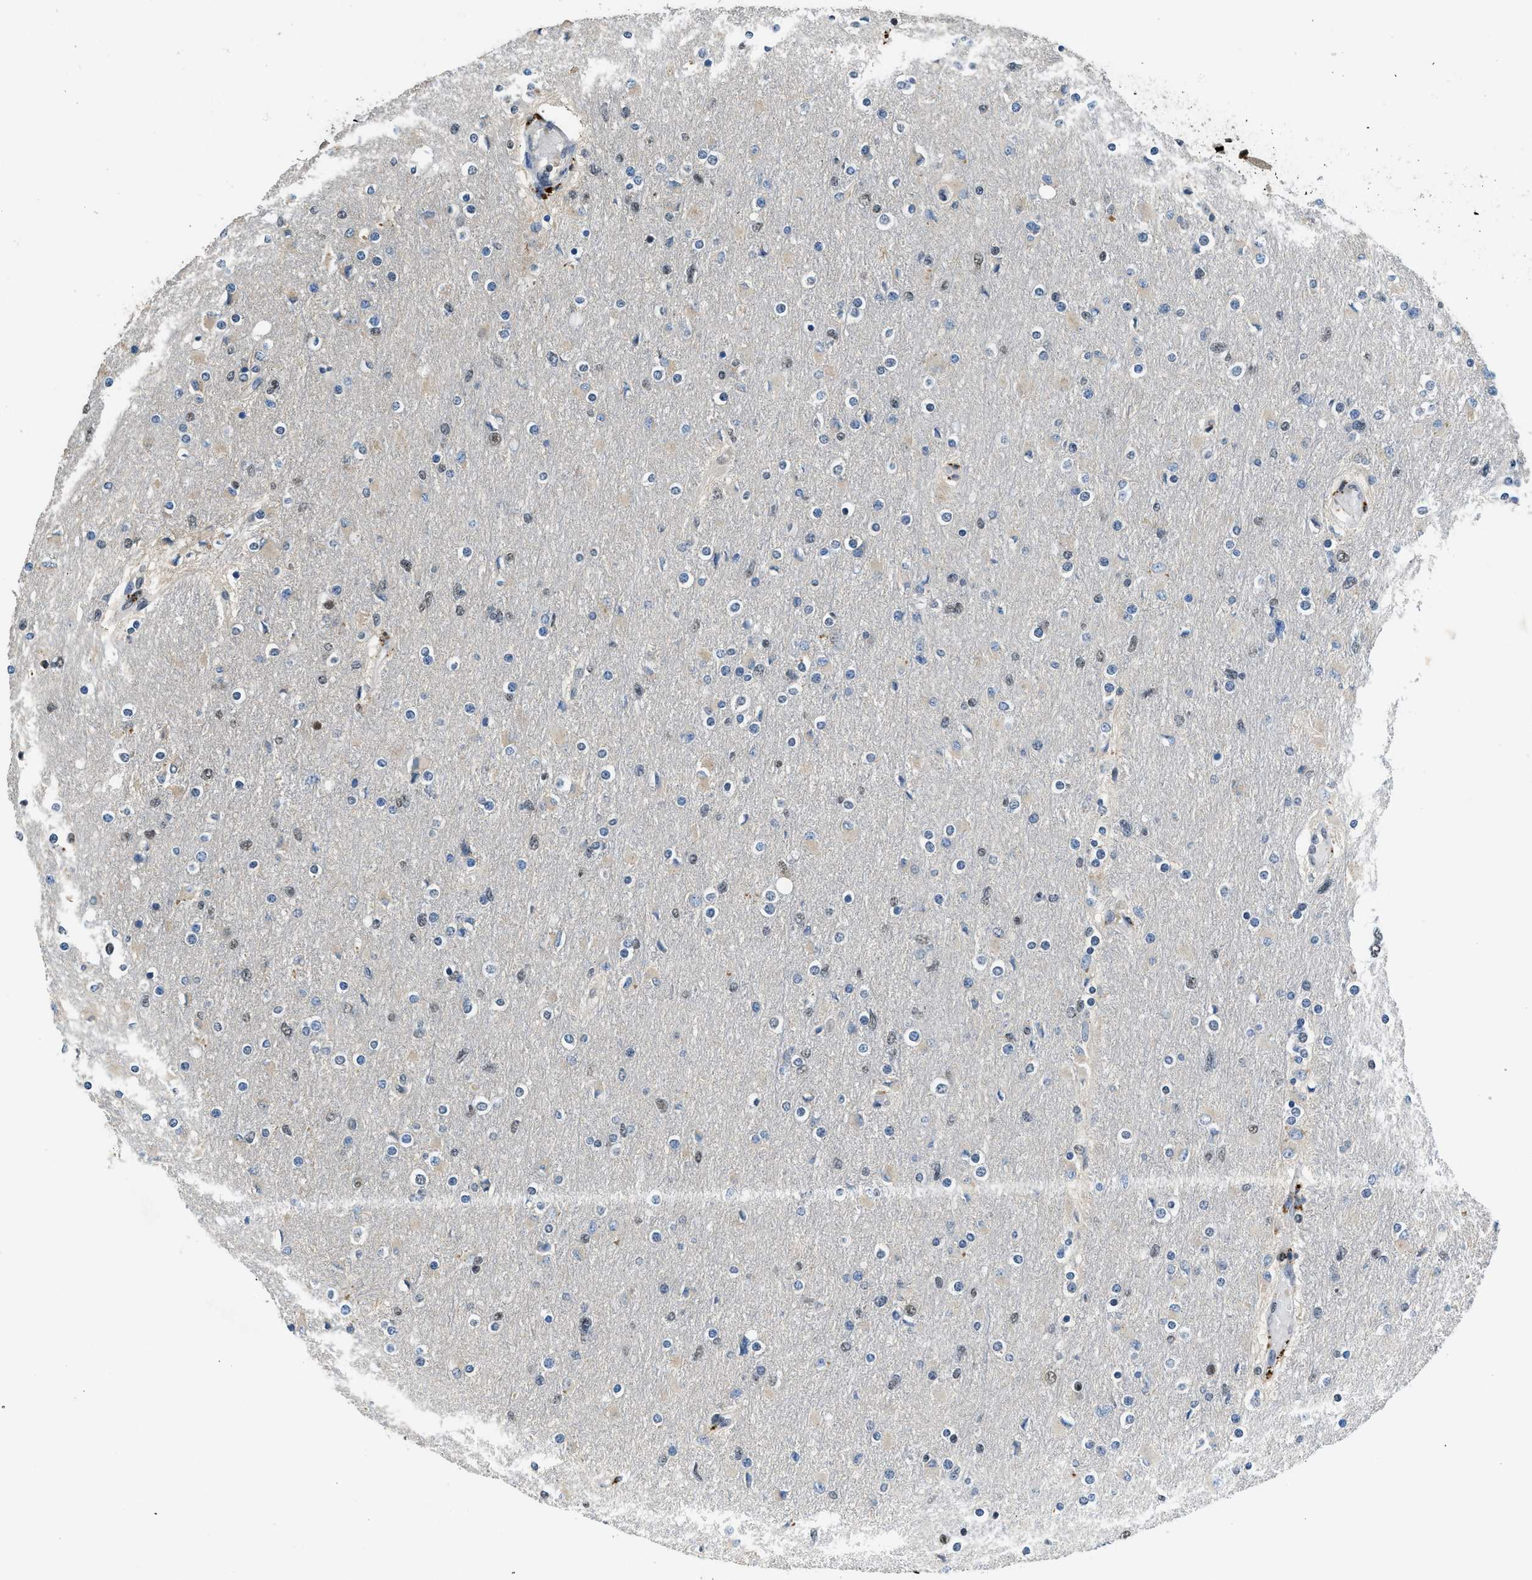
{"staining": {"intensity": "weak", "quantity": "<25%", "location": "nuclear"}, "tissue": "glioma", "cell_type": "Tumor cells", "image_type": "cancer", "snomed": [{"axis": "morphology", "description": "Glioma, malignant, High grade"}, {"axis": "topography", "description": "Cerebral cortex"}], "caption": "Immunohistochemistry (IHC) photomicrograph of human glioma stained for a protein (brown), which exhibits no staining in tumor cells.", "gene": "SLC15A4", "patient": {"sex": "female", "age": 36}}